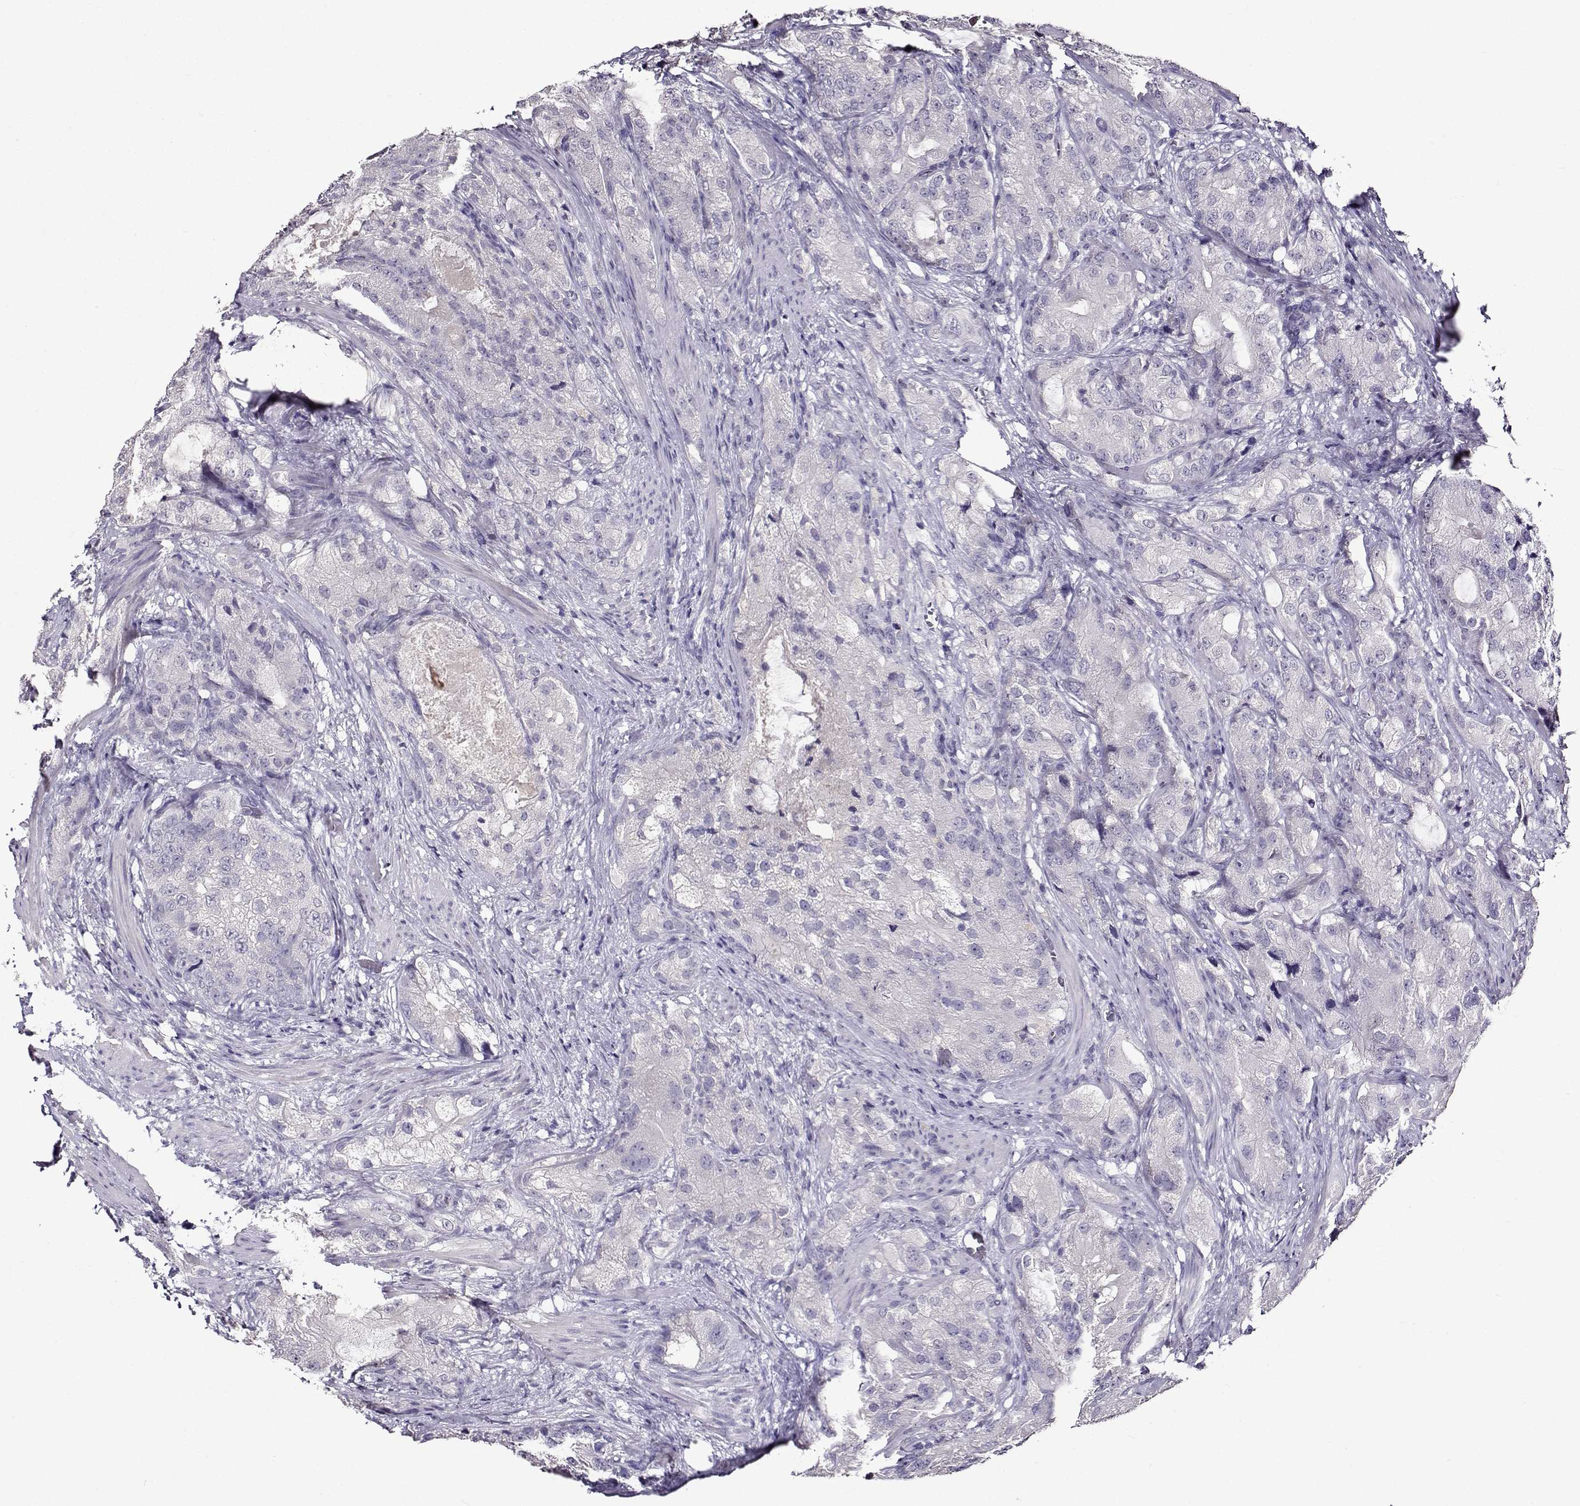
{"staining": {"intensity": "negative", "quantity": "none", "location": "none"}, "tissue": "prostate cancer", "cell_type": "Tumor cells", "image_type": "cancer", "snomed": [{"axis": "morphology", "description": "Adenocarcinoma, High grade"}, {"axis": "topography", "description": "Prostate"}], "caption": "This micrograph is of prostate cancer stained with immunohistochemistry (IHC) to label a protein in brown with the nuclei are counter-stained blue. There is no expression in tumor cells.", "gene": "PAEP", "patient": {"sex": "male", "age": 70}}